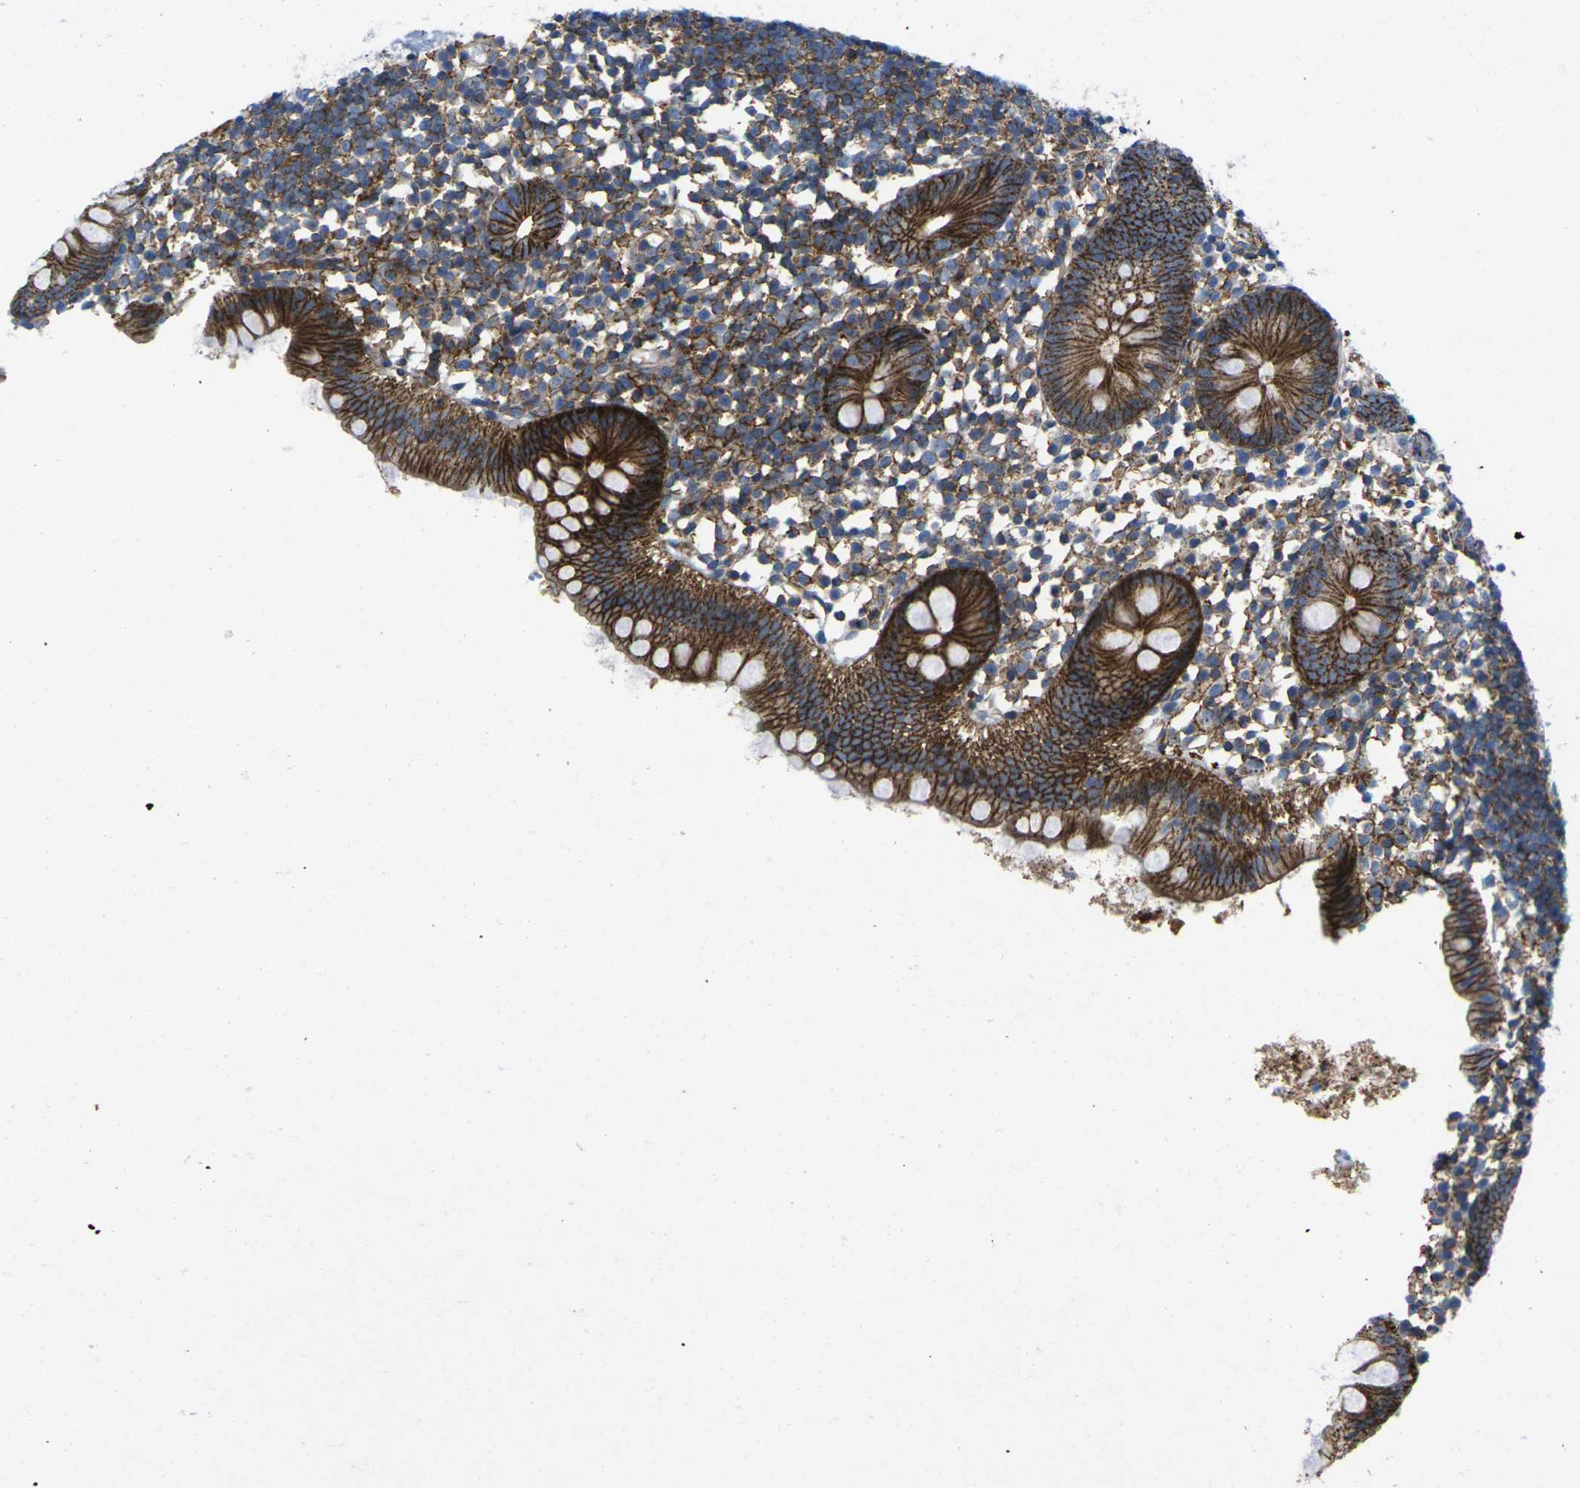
{"staining": {"intensity": "strong", "quantity": ">75%", "location": "cytoplasmic/membranous"}, "tissue": "appendix", "cell_type": "Glandular cells", "image_type": "normal", "snomed": [{"axis": "morphology", "description": "Normal tissue, NOS"}, {"axis": "topography", "description": "Appendix"}], "caption": "A brown stain highlights strong cytoplasmic/membranous expression of a protein in glandular cells of normal appendix.", "gene": "IQGAP1", "patient": {"sex": "female", "age": 20}}